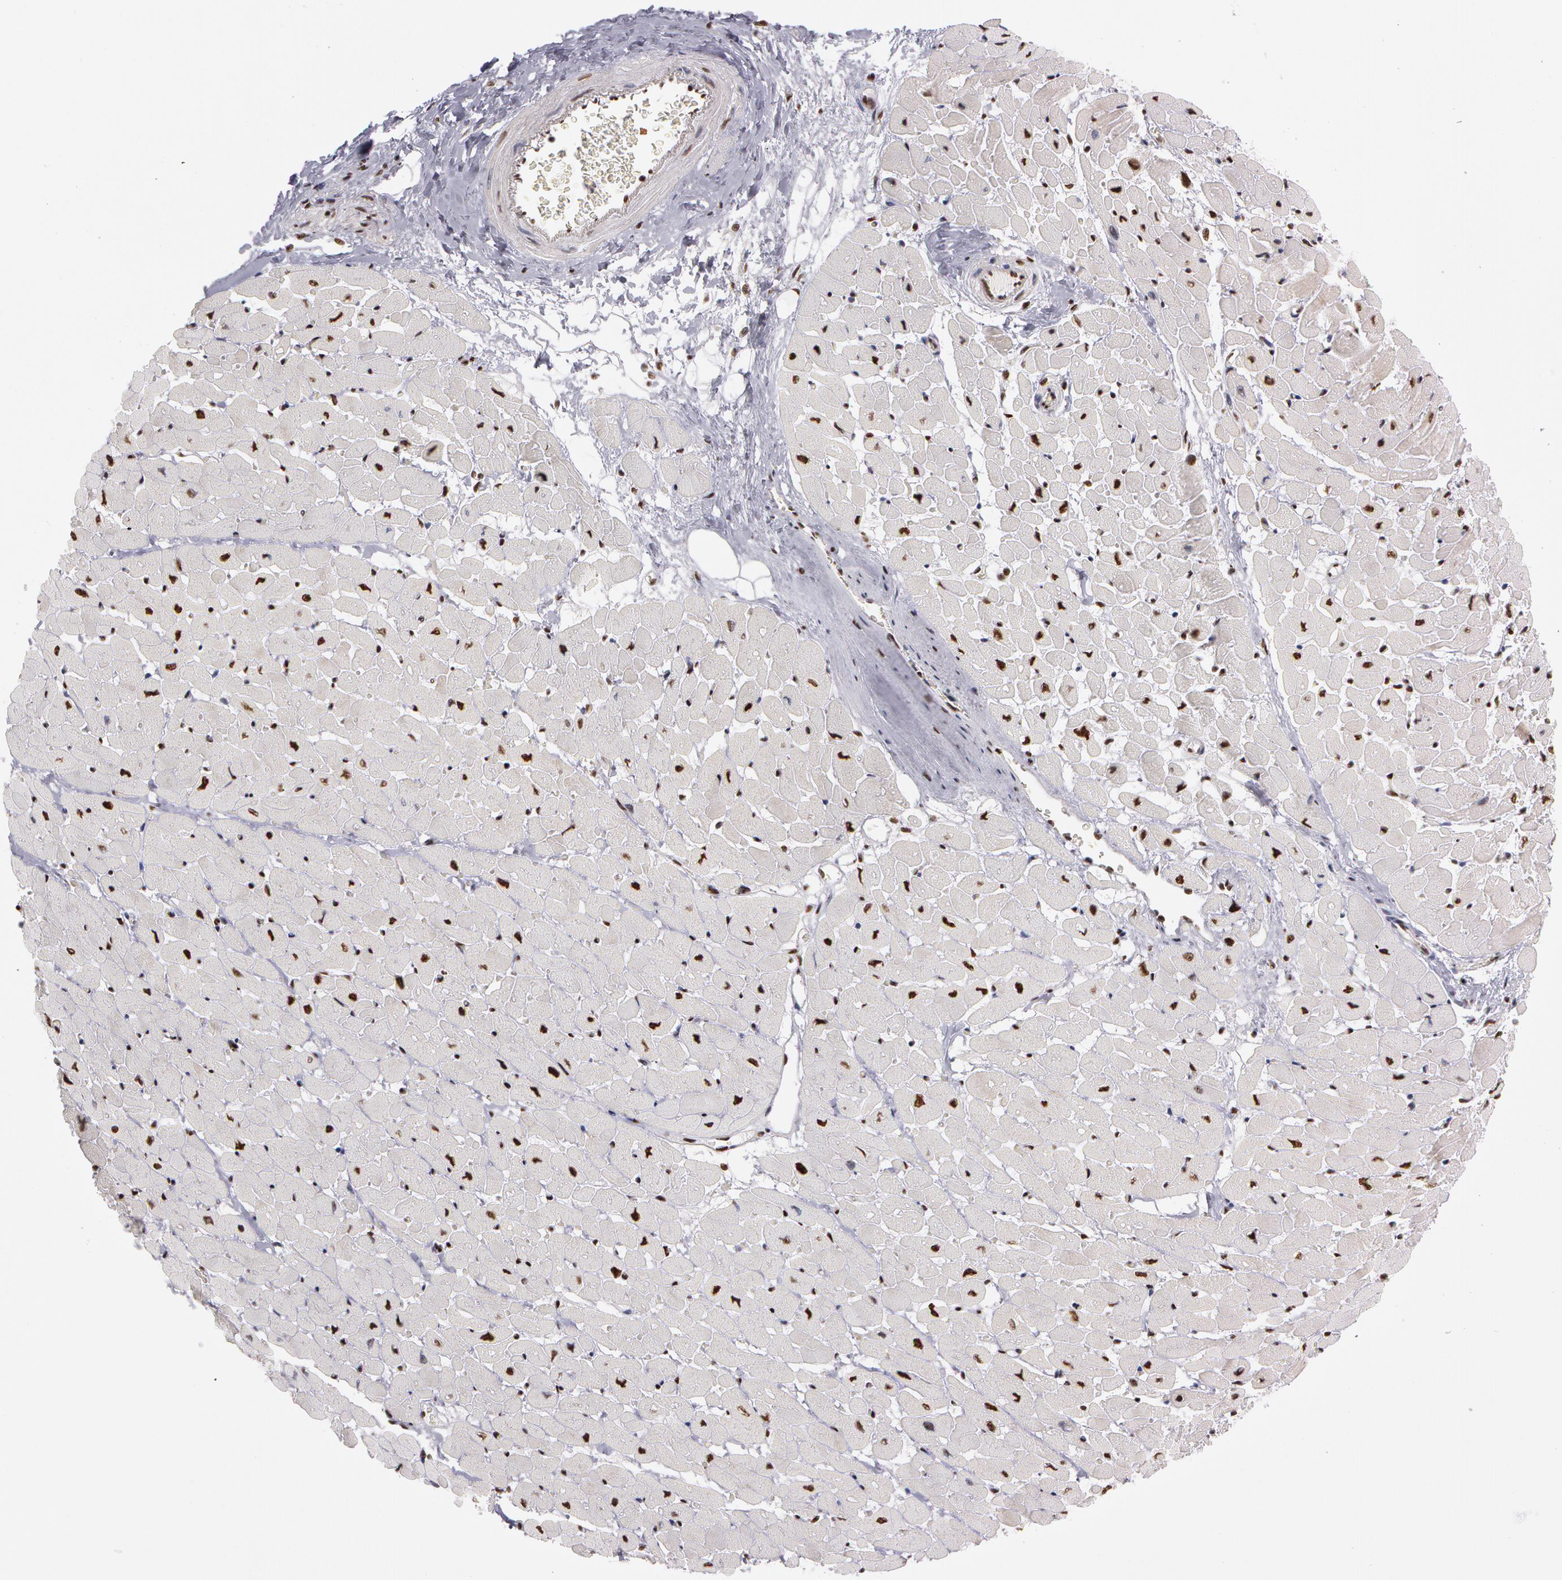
{"staining": {"intensity": "moderate", "quantity": ">75%", "location": "nuclear"}, "tissue": "heart muscle", "cell_type": "Cardiomyocytes", "image_type": "normal", "snomed": [{"axis": "morphology", "description": "Normal tissue, NOS"}, {"axis": "topography", "description": "Heart"}], "caption": "Human heart muscle stained with a brown dye reveals moderate nuclear positive expression in approximately >75% of cardiomyocytes.", "gene": "PNN", "patient": {"sex": "male", "age": 45}}